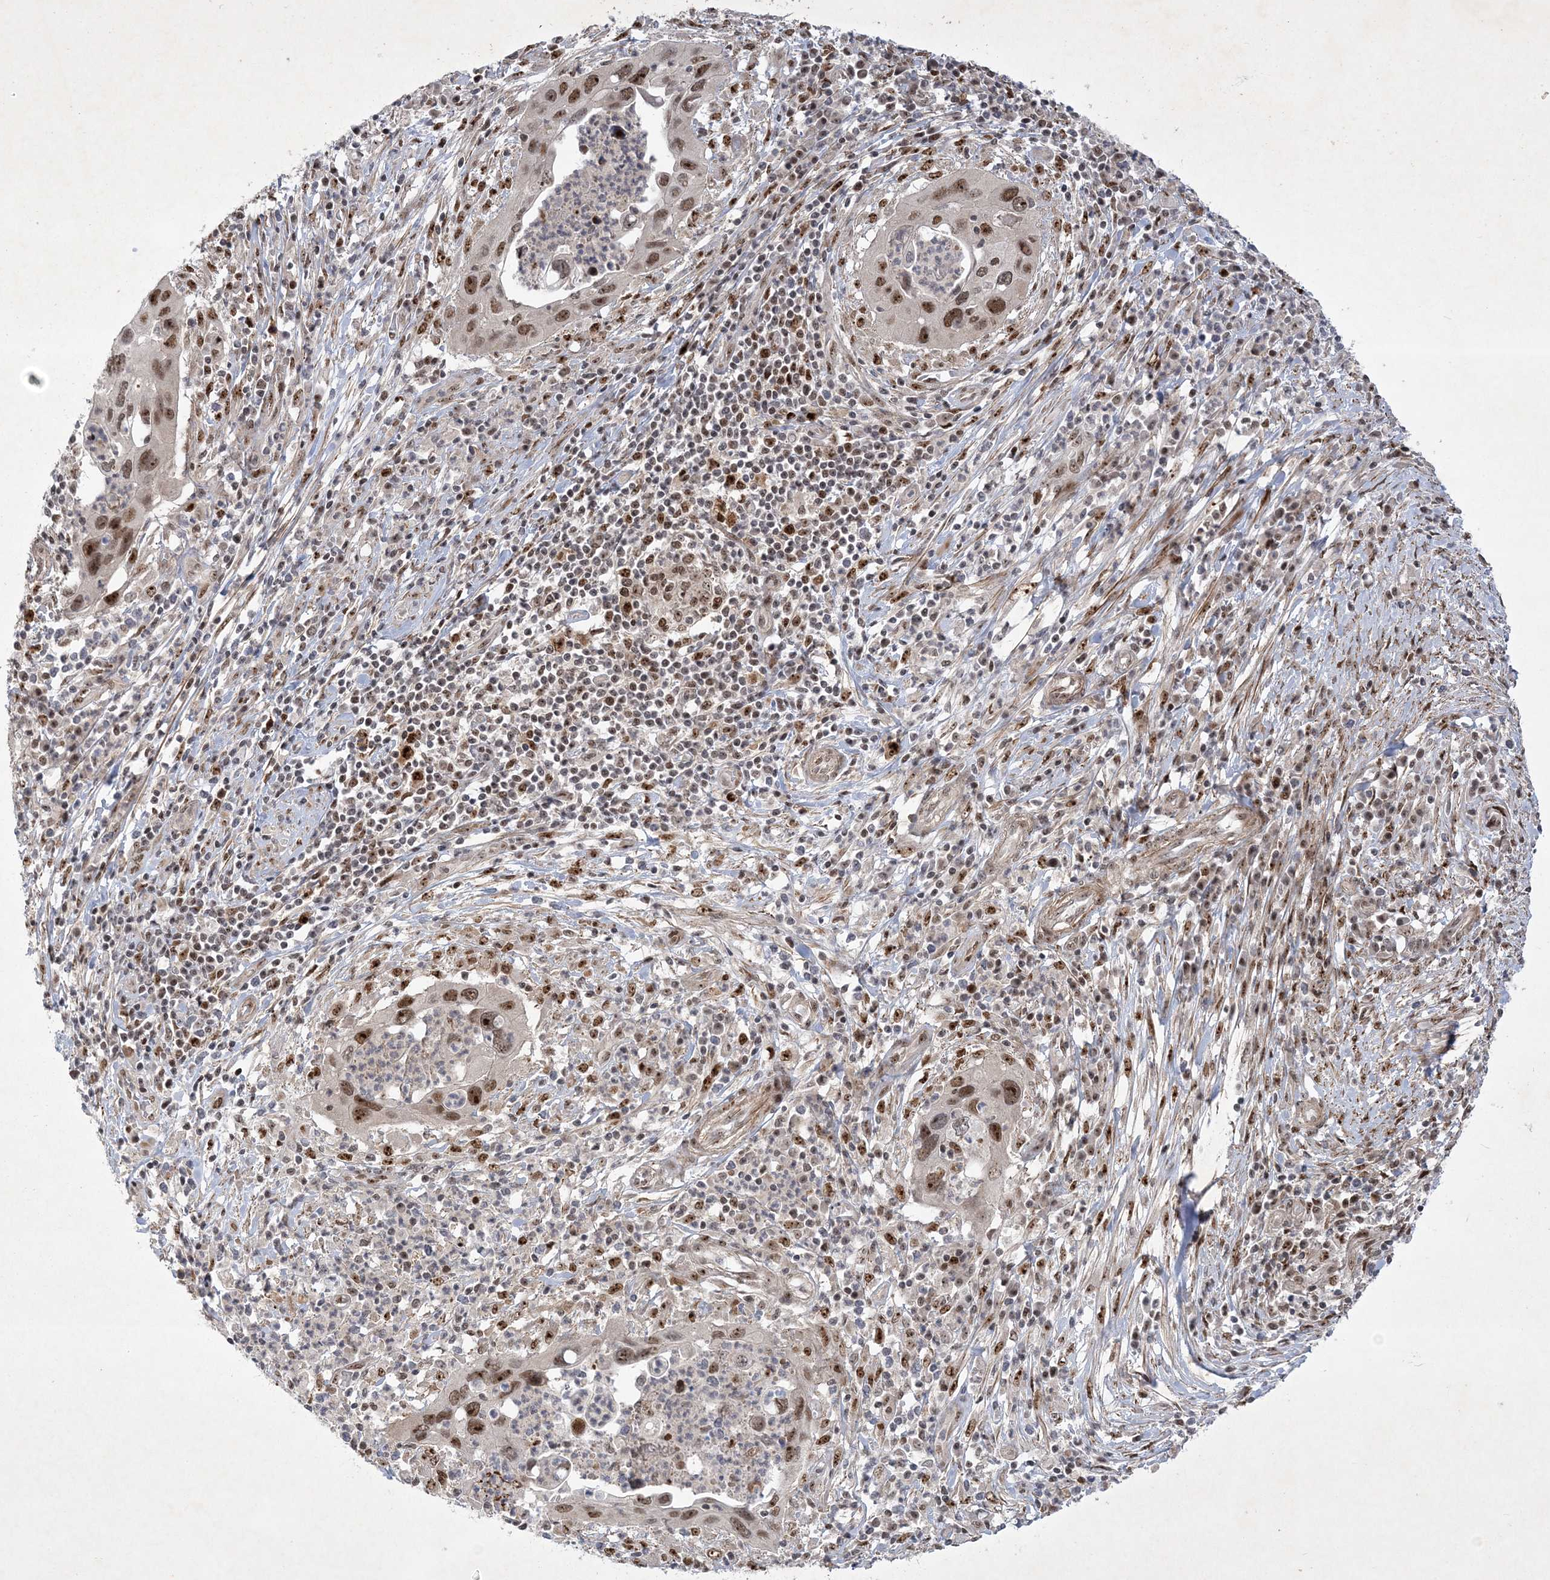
{"staining": {"intensity": "strong", "quantity": "25%-75%", "location": "nuclear"}, "tissue": "cervical cancer", "cell_type": "Tumor cells", "image_type": "cancer", "snomed": [{"axis": "morphology", "description": "Squamous cell carcinoma, NOS"}, {"axis": "topography", "description": "Cervix"}], "caption": "About 25%-75% of tumor cells in human squamous cell carcinoma (cervical) show strong nuclear protein expression as visualized by brown immunohistochemical staining.", "gene": "NPM3", "patient": {"sex": "female", "age": 38}}